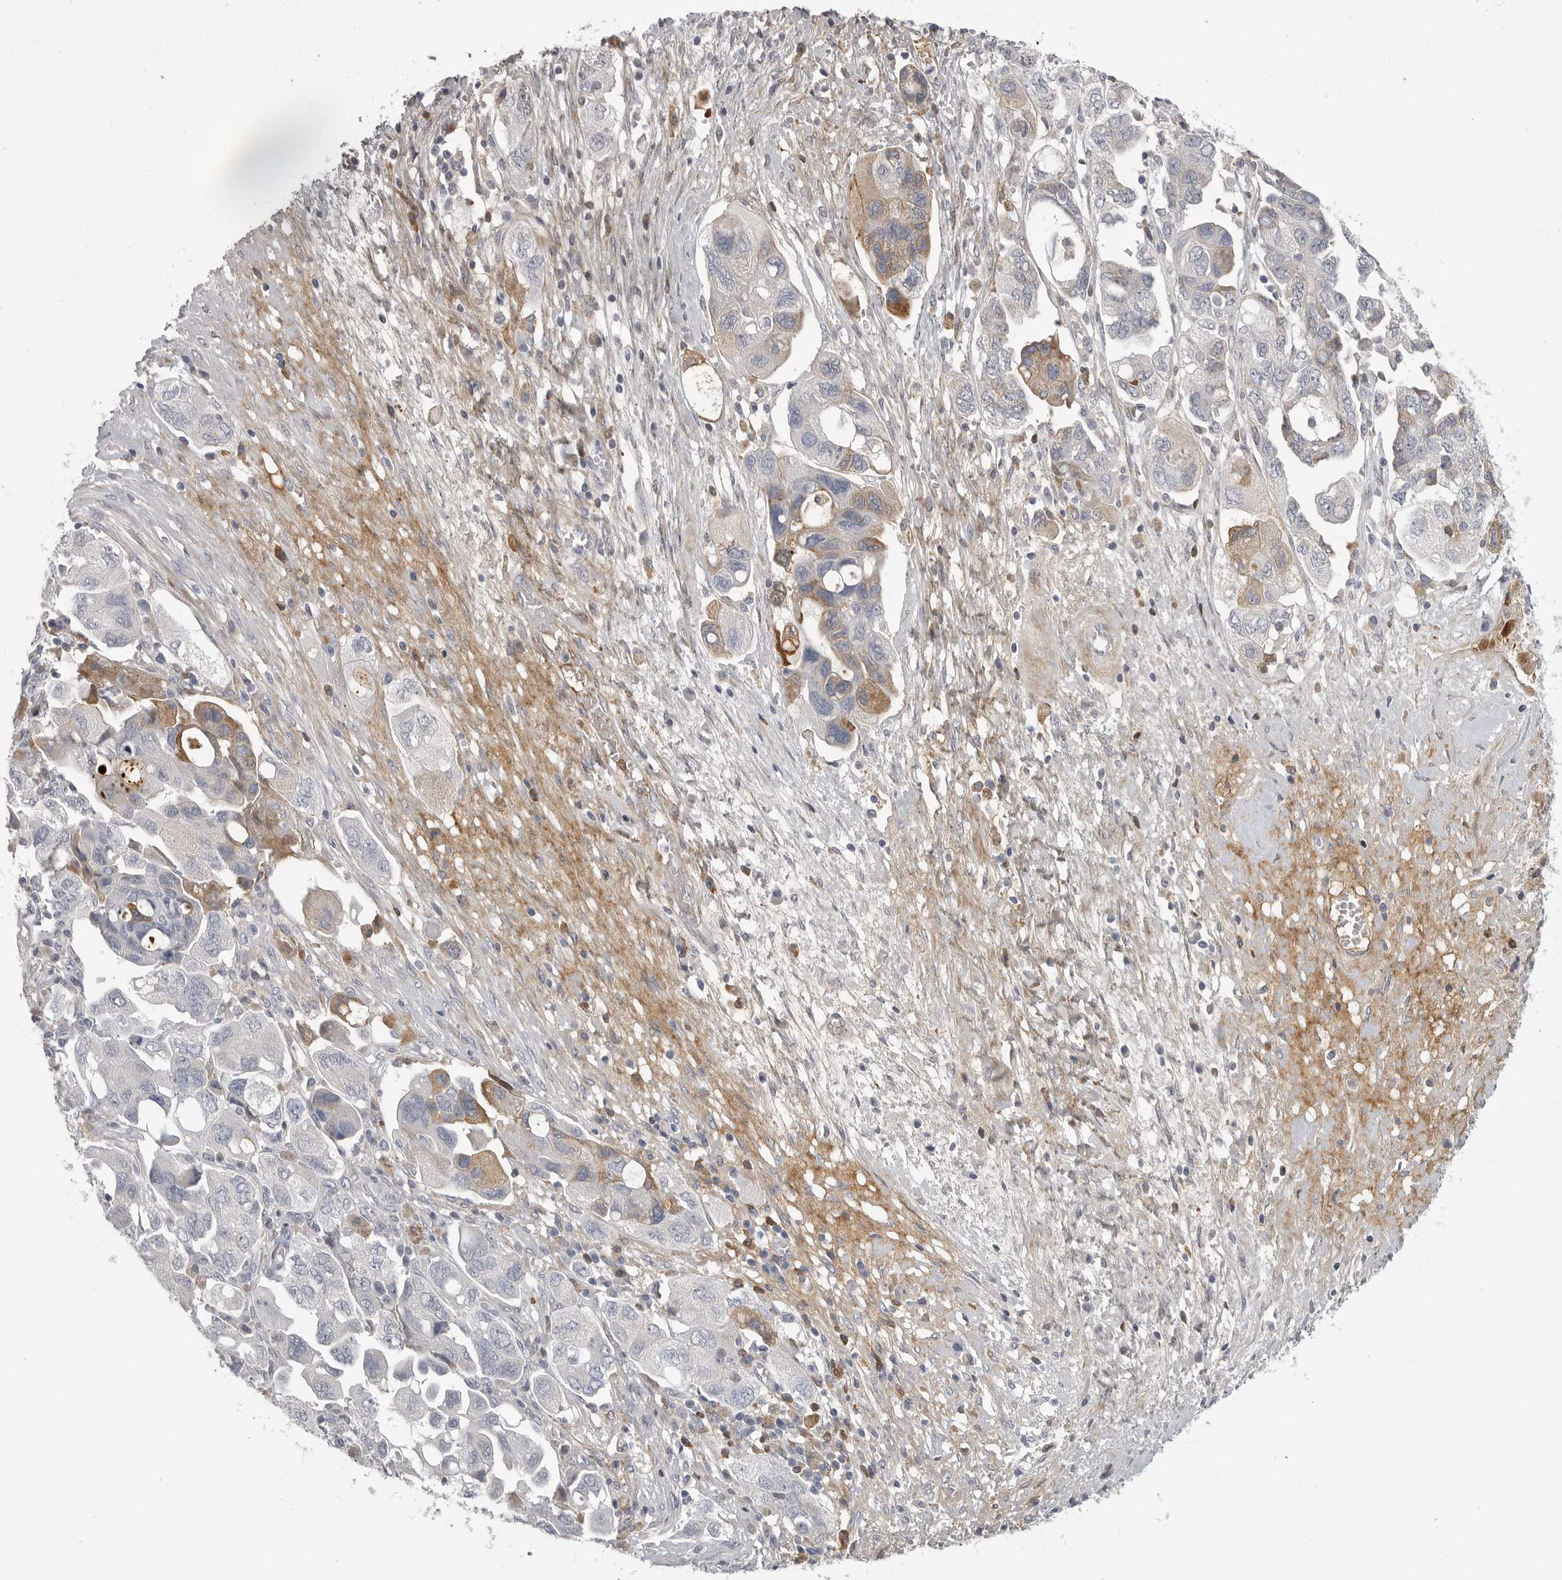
{"staining": {"intensity": "moderate", "quantity": "<25%", "location": "cytoplasmic/membranous"}, "tissue": "ovarian cancer", "cell_type": "Tumor cells", "image_type": "cancer", "snomed": [{"axis": "morphology", "description": "Carcinoma, NOS"}, {"axis": "morphology", "description": "Cystadenocarcinoma, serous, NOS"}, {"axis": "topography", "description": "Ovary"}], "caption": "This micrograph exhibits ovarian cancer (carcinoma) stained with immunohistochemistry (IHC) to label a protein in brown. The cytoplasmic/membranous of tumor cells show moderate positivity for the protein. Nuclei are counter-stained blue.", "gene": "SERPING1", "patient": {"sex": "female", "age": 69}}